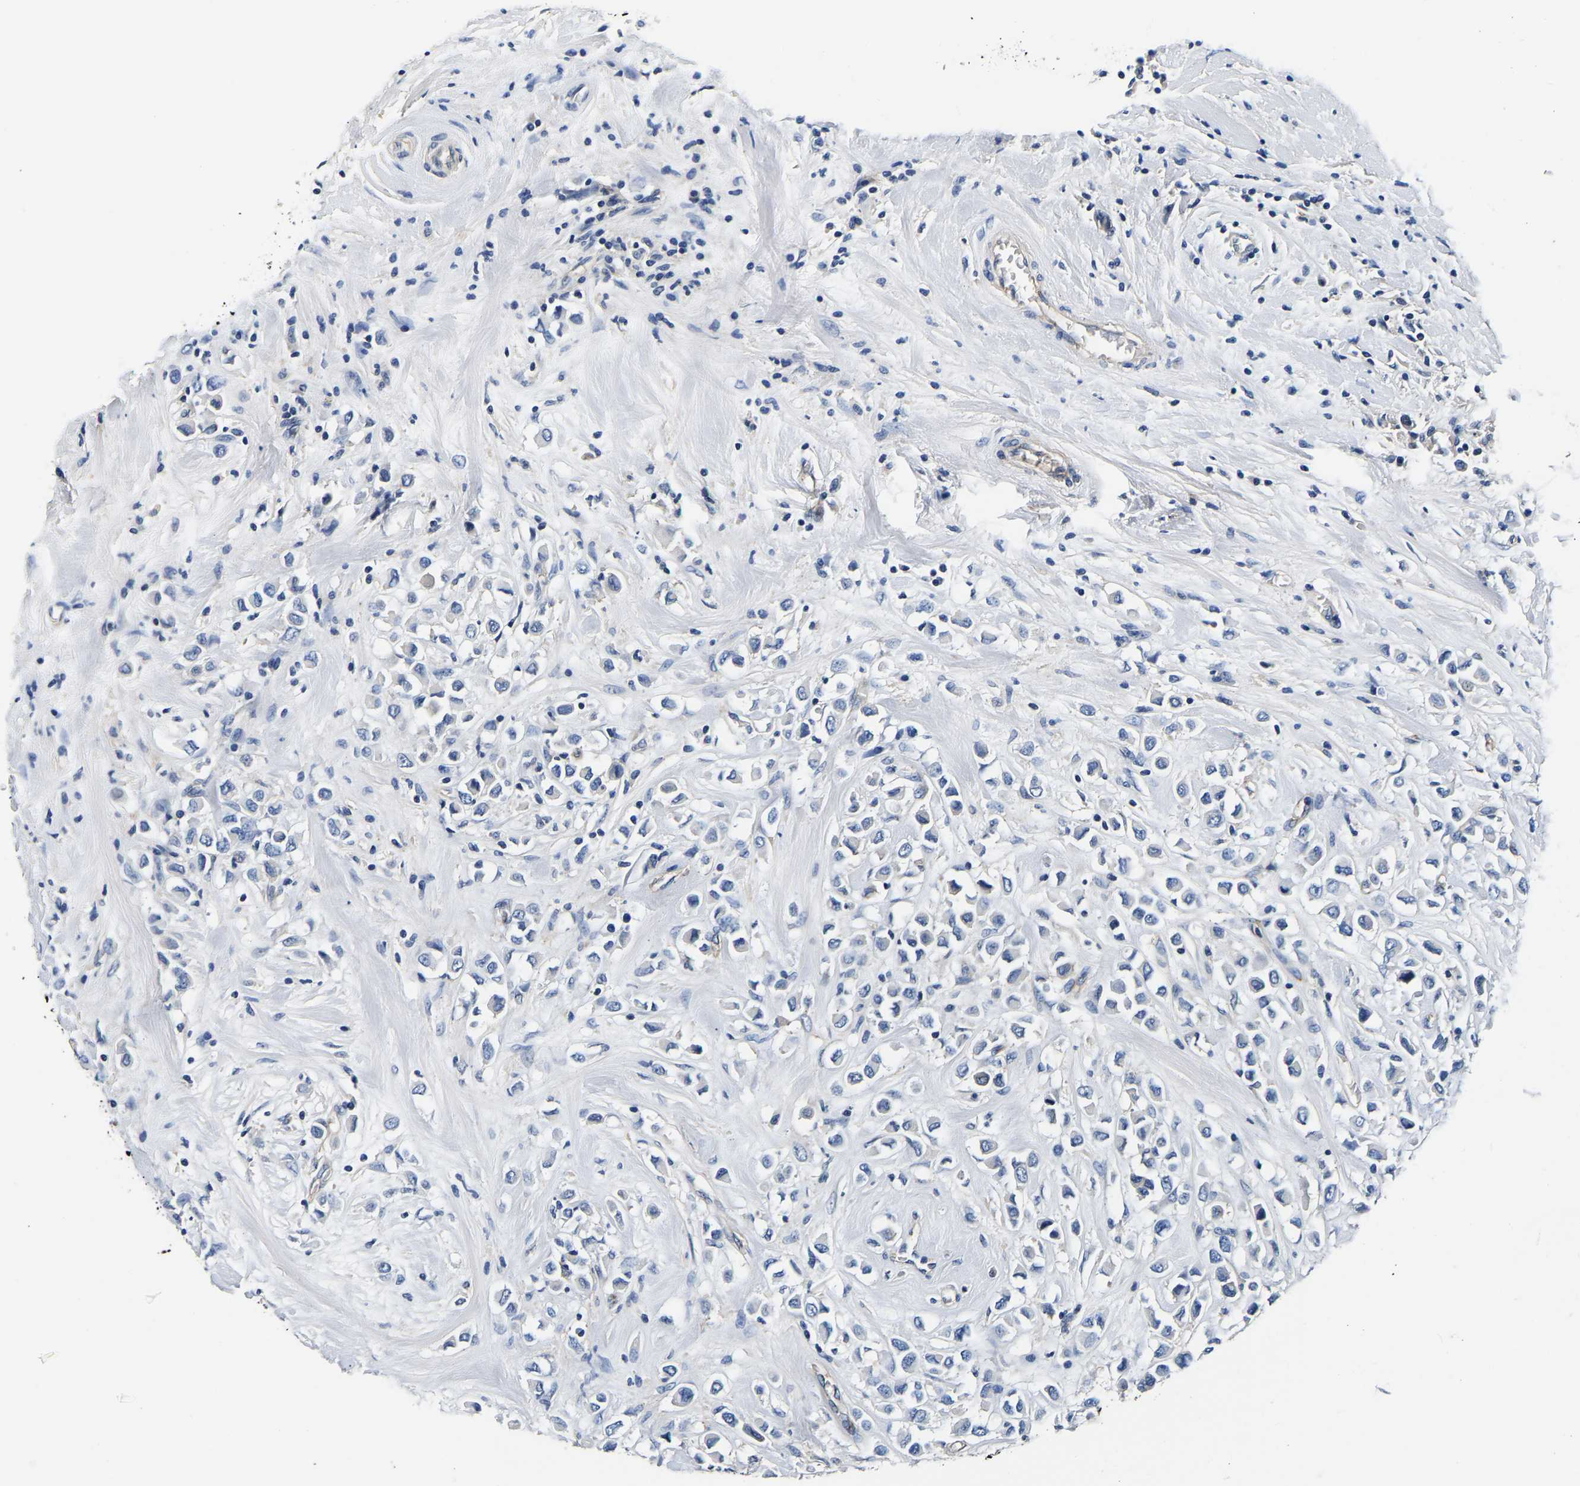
{"staining": {"intensity": "negative", "quantity": "none", "location": "none"}, "tissue": "breast cancer", "cell_type": "Tumor cells", "image_type": "cancer", "snomed": [{"axis": "morphology", "description": "Duct carcinoma"}, {"axis": "topography", "description": "Breast"}], "caption": "Immunohistochemical staining of infiltrating ductal carcinoma (breast) reveals no significant positivity in tumor cells.", "gene": "SH3GLB1", "patient": {"sex": "female", "age": 61}}